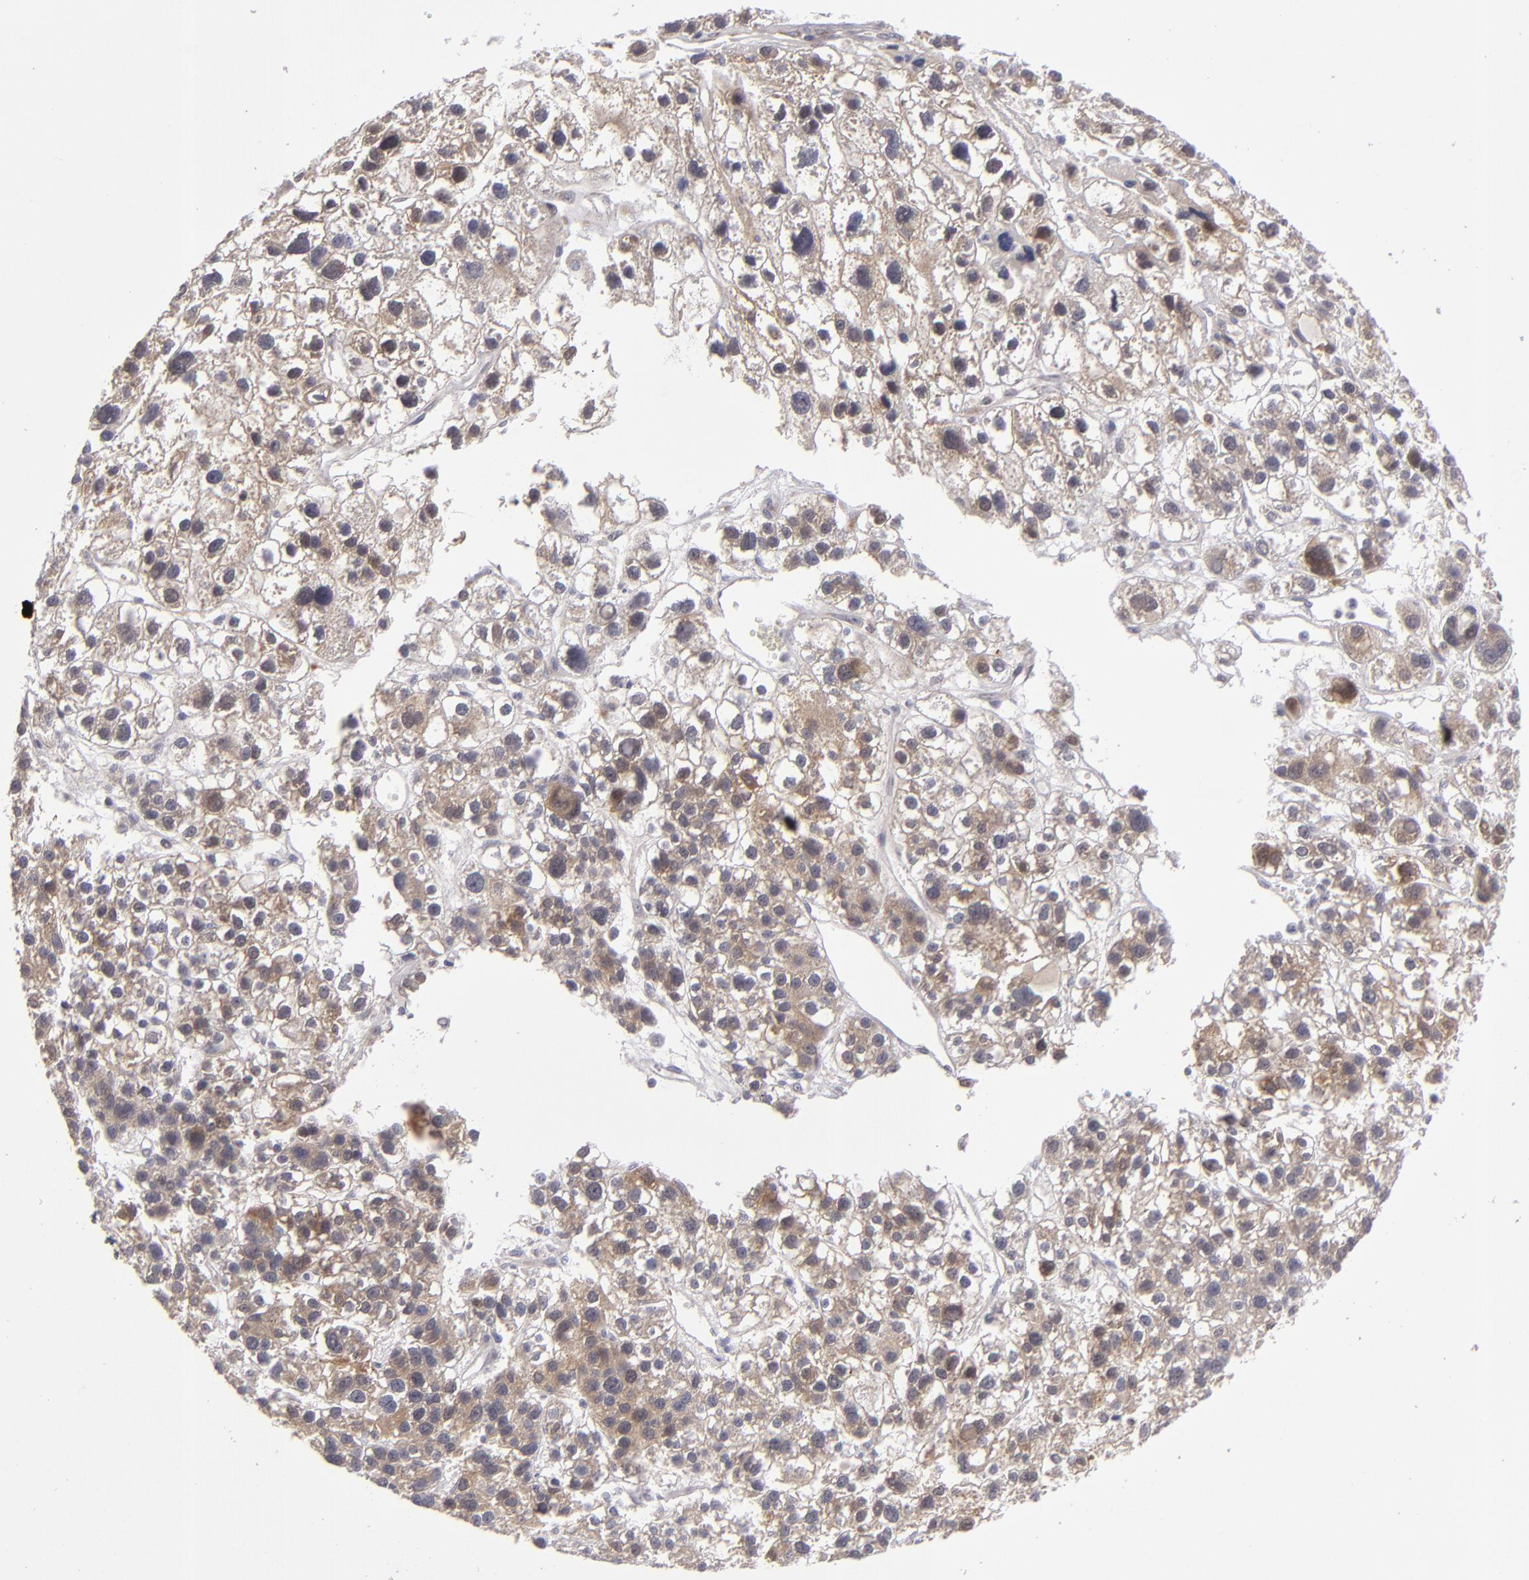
{"staining": {"intensity": "moderate", "quantity": ">75%", "location": "cytoplasmic/membranous"}, "tissue": "liver cancer", "cell_type": "Tumor cells", "image_type": "cancer", "snomed": [{"axis": "morphology", "description": "Carcinoma, Hepatocellular, NOS"}, {"axis": "topography", "description": "Liver"}], "caption": "Protein expression analysis of hepatocellular carcinoma (liver) reveals moderate cytoplasmic/membranous expression in approximately >75% of tumor cells. (brown staining indicates protein expression, while blue staining denotes nuclei).", "gene": "SH2D4A", "patient": {"sex": "female", "age": 85}}